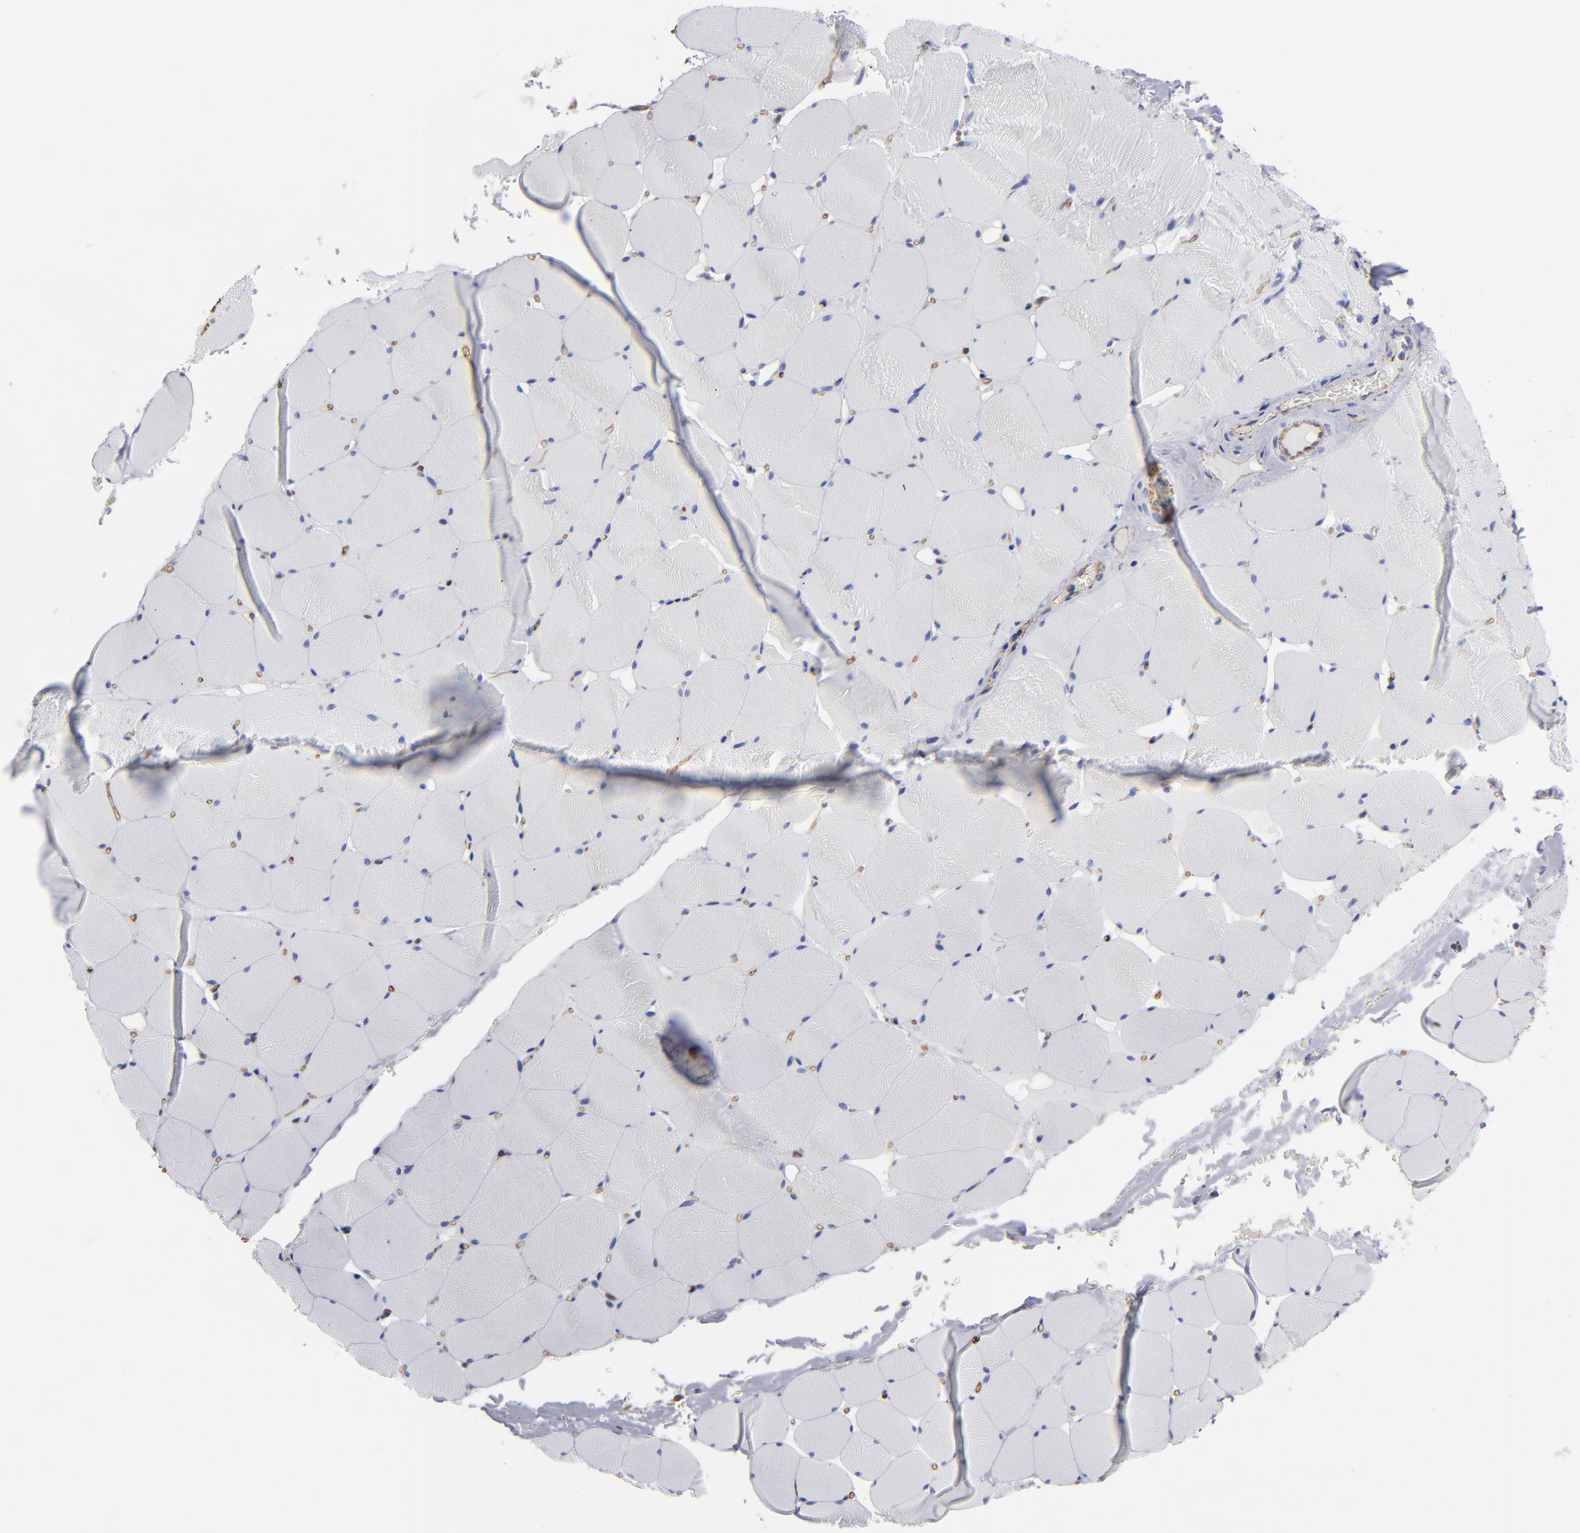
{"staining": {"intensity": "negative", "quantity": "none", "location": "none"}, "tissue": "skeletal muscle", "cell_type": "Myocytes", "image_type": "normal", "snomed": [{"axis": "morphology", "description": "Normal tissue, NOS"}, {"axis": "topography", "description": "Skeletal muscle"}], "caption": "Immunohistochemistry of benign skeletal muscle exhibits no positivity in myocytes. (Stains: DAB immunohistochemistry with hematoxylin counter stain, Microscopy: brightfield microscopy at high magnification).", "gene": "TM4SF1", "patient": {"sex": "male", "age": 62}}